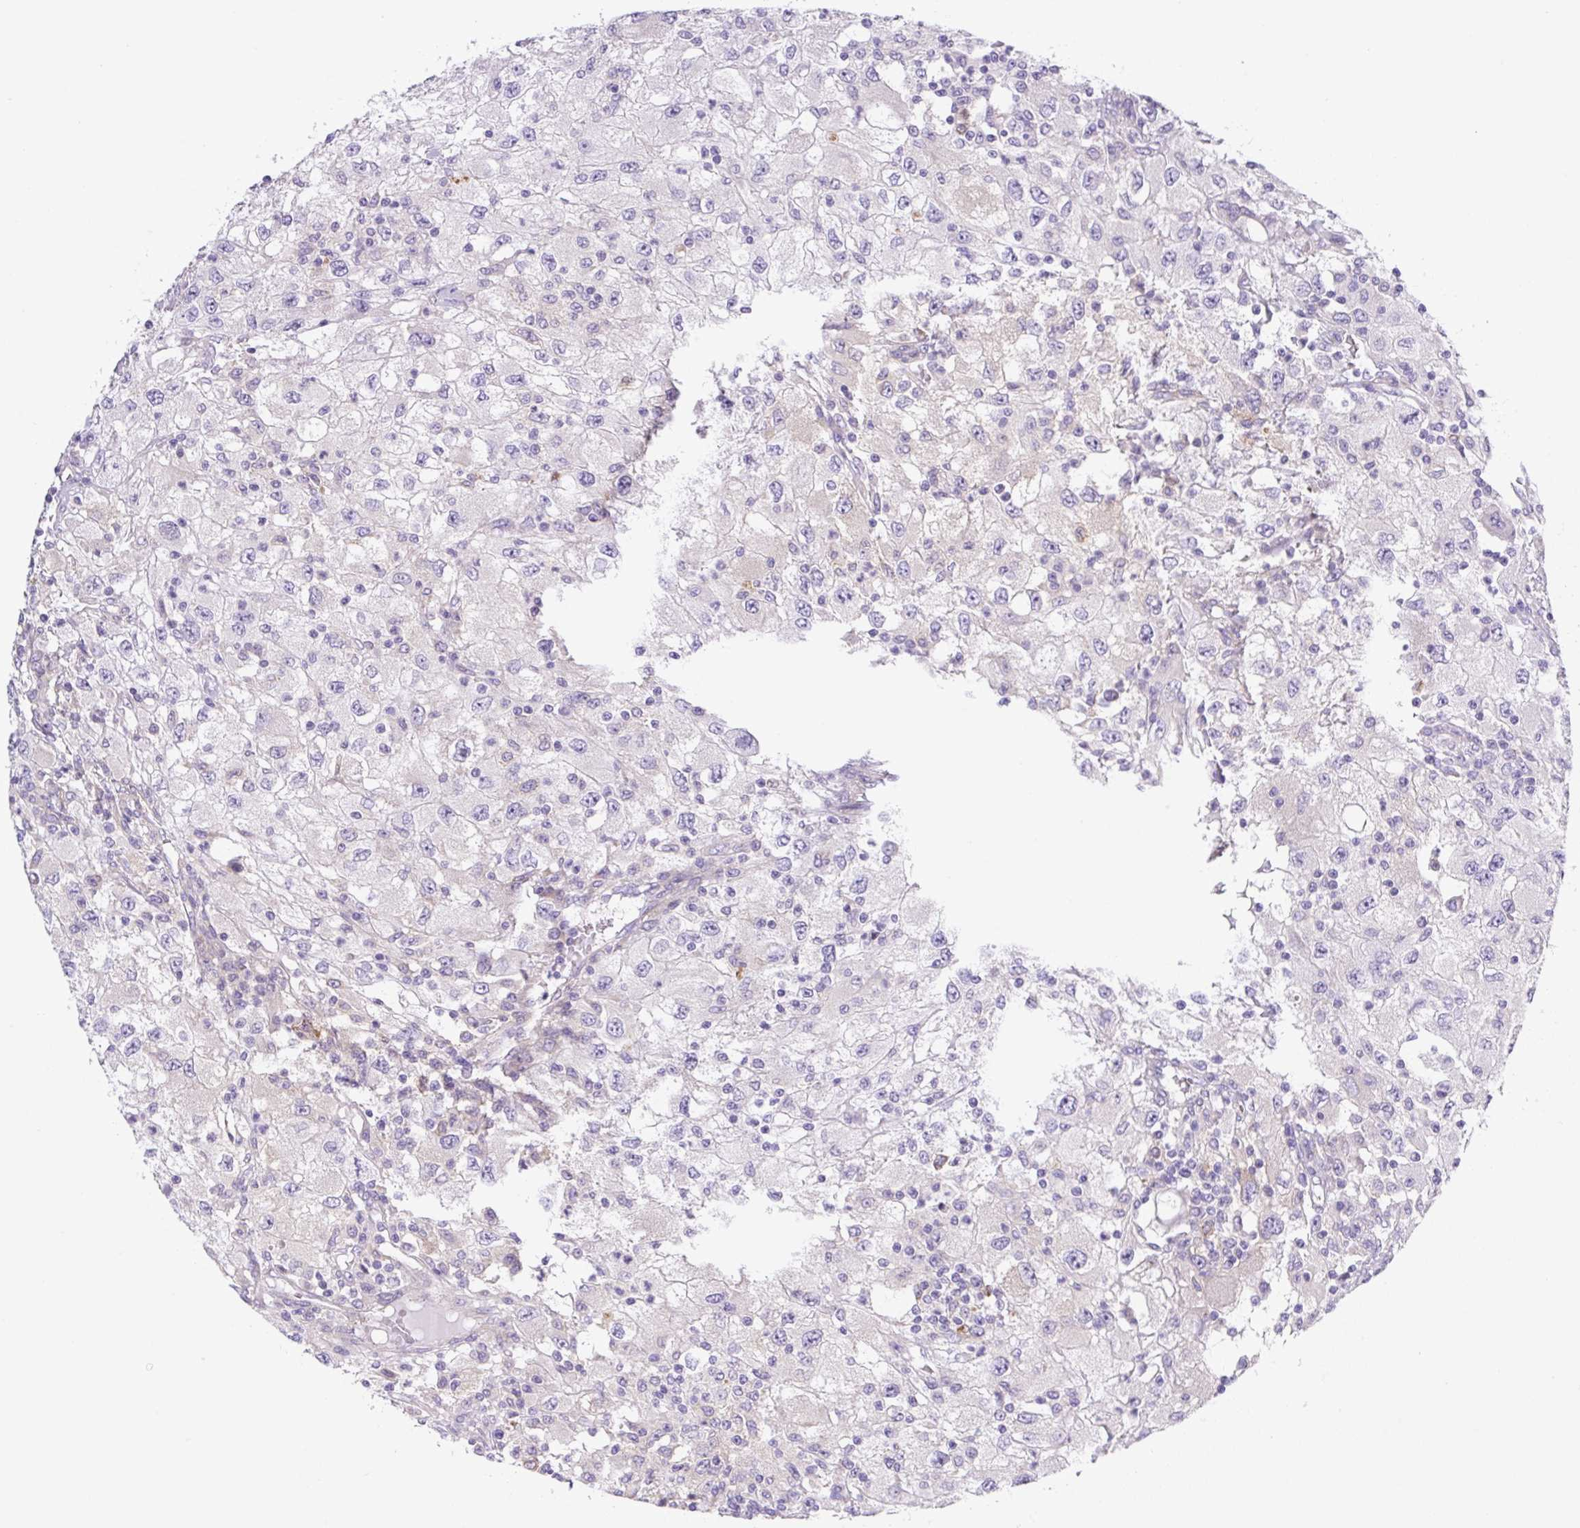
{"staining": {"intensity": "negative", "quantity": "none", "location": "none"}, "tissue": "renal cancer", "cell_type": "Tumor cells", "image_type": "cancer", "snomed": [{"axis": "morphology", "description": "Adenocarcinoma, NOS"}, {"axis": "topography", "description": "Kidney"}], "caption": "Immunohistochemical staining of renal adenocarcinoma demonstrates no significant positivity in tumor cells. The staining was performed using DAB to visualize the protein expression in brown, while the nuclei were stained in blue with hematoxylin (Magnification: 20x).", "gene": "CAMK2B", "patient": {"sex": "female", "age": 67}}